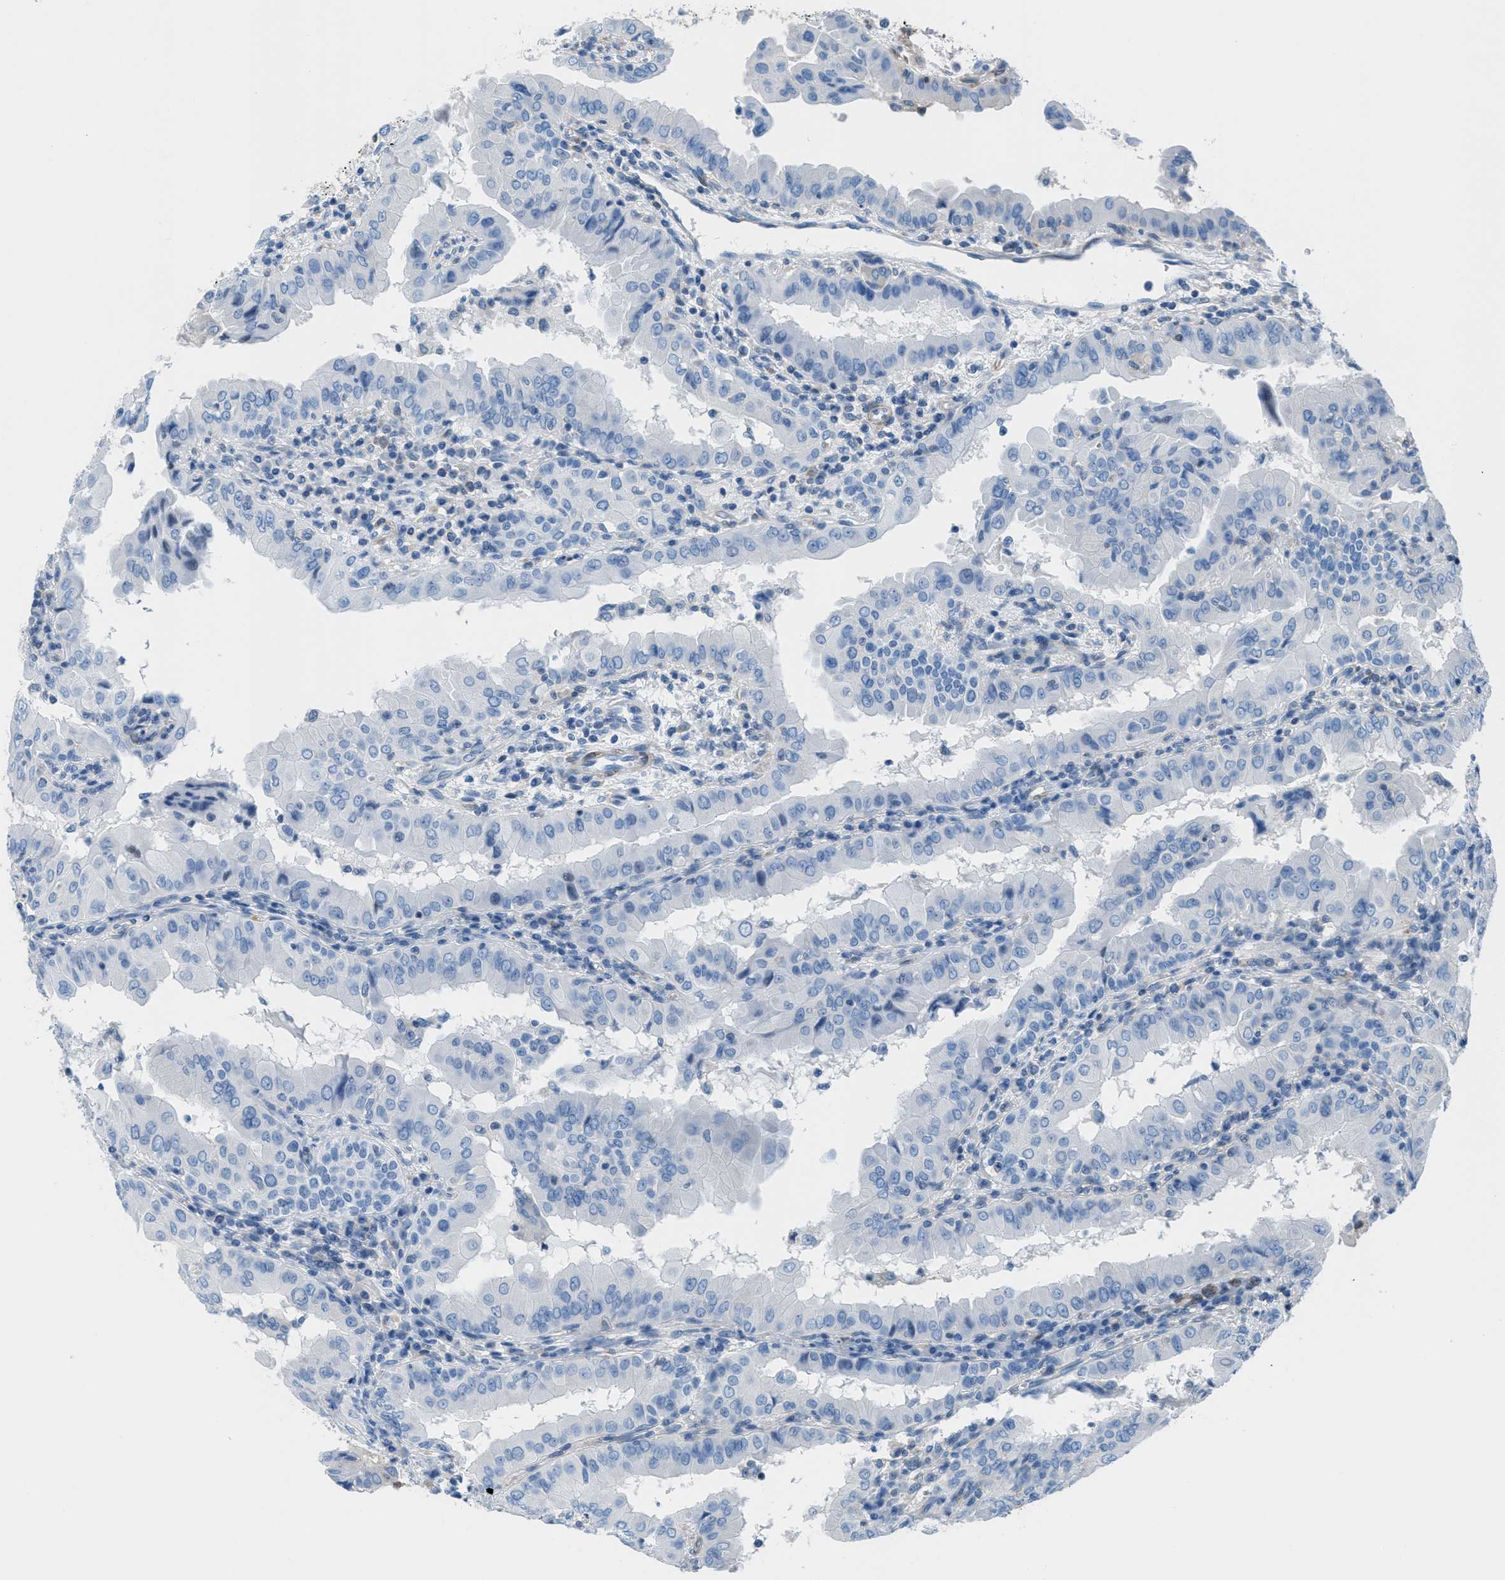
{"staining": {"intensity": "negative", "quantity": "none", "location": "none"}, "tissue": "thyroid cancer", "cell_type": "Tumor cells", "image_type": "cancer", "snomed": [{"axis": "morphology", "description": "Papillary adenocarcinoma, NOS"}, {"axis": "topography", "description": "Thyroid gland"}], "caption": "Histopathology image shows no protein expression in tumor cells of thyroid papillary adenocarcinoma tissue. (DAB IHC with hematoxylin counter stain).", "gene": "MAPRE2", "patient": {"sex": "male", "age": 33}}